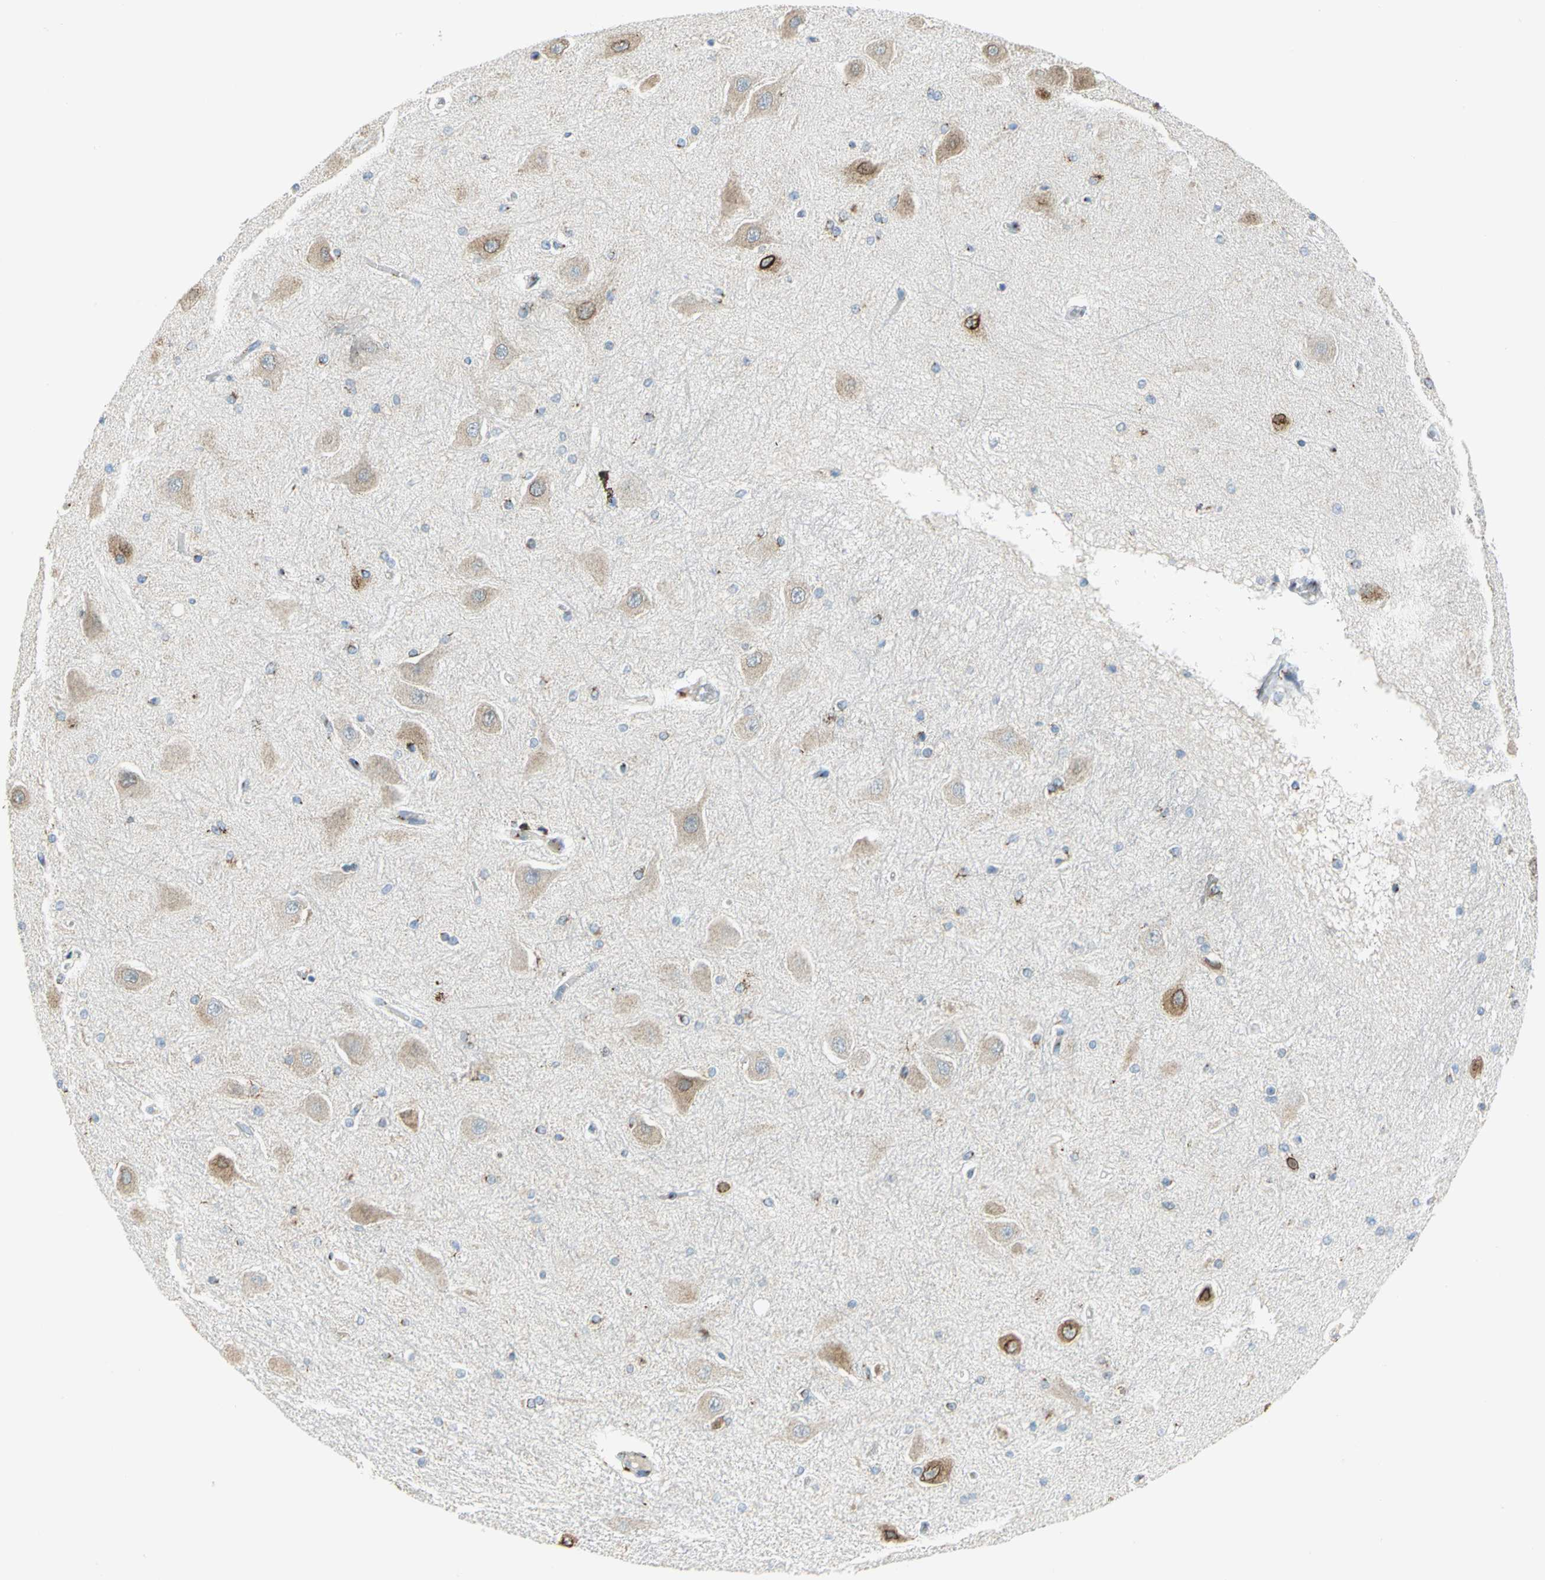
{"staining": {"intensity": "moderate", "quantity": "<25%", "location": "cytoplasmic/membranous"}, "tissue": "hippocampus", "cell_type": "Glial cells", "image_type": "normal", "snomed": [{"axis": "morphology", "description": "Normal tissue, NOS"}, {"axis": "topography", "description": "Hippocampus"}], "caption": "IHC histopathology image of benign human hippocampus stained for a protein (brown), which displays low levels of moderate cytoplasmic/membranous positivity in approximately <25% of glial cells.", "gene": "GPR3", "patient": {"sex": "female", "age": 54}}